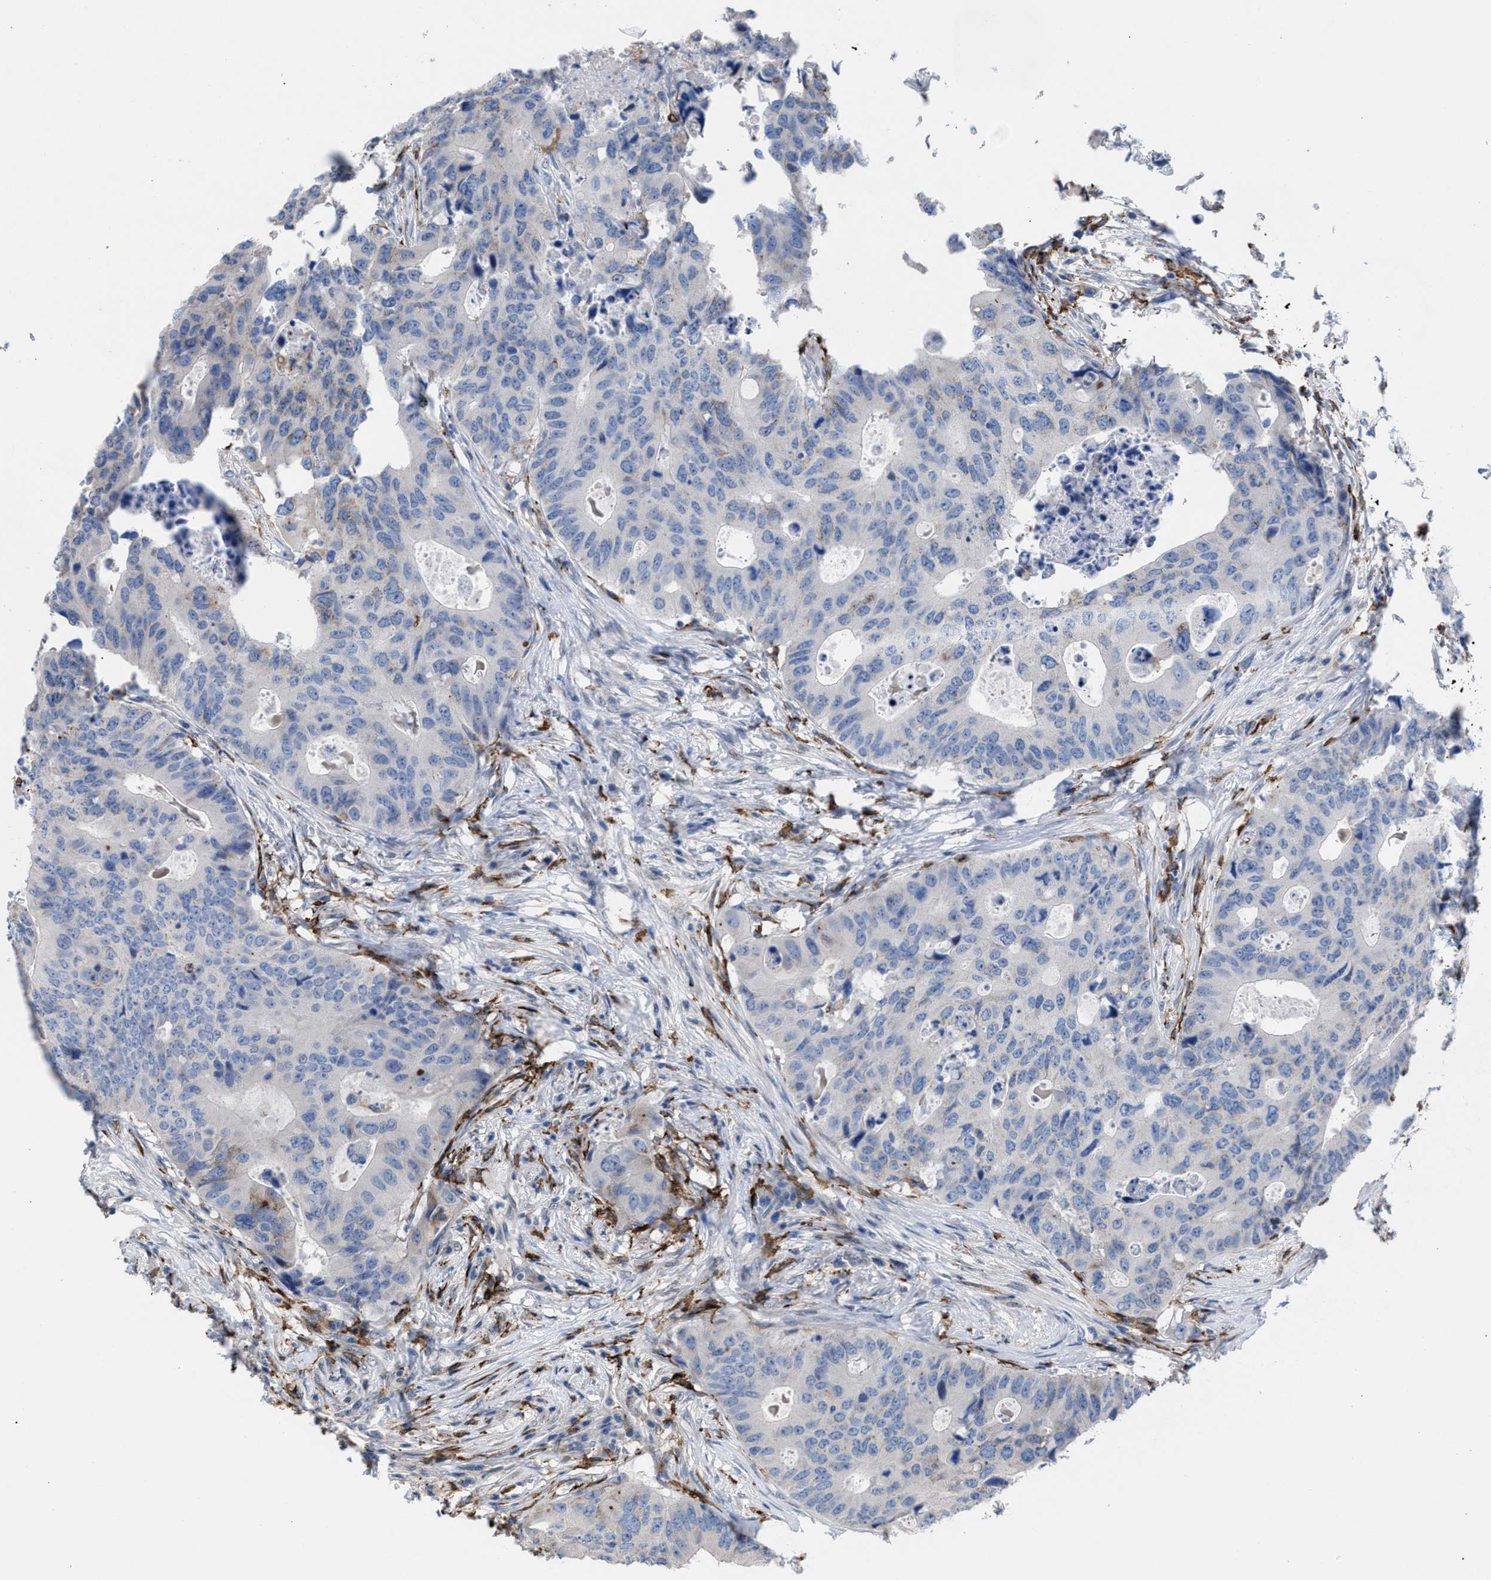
{"staining": {"intensity": "negative", "quantity": "none", "location": "none"}, "tissue": "colorectal cancer", "cell_type": "Tumor cells", "image_type": "cancer", "snomed": [{"axis": "morphology", "description": "Adenocarcinoma, NOS"}, {"axis": "topography", "description": "Colon"}], "caption": "Colorectal adenocarcinoma stained for a protein using immunohistochemistry shows no staining tumor cells.", "gene": "SLC47A1", "patient": {"sex": "male", "age": 71}}